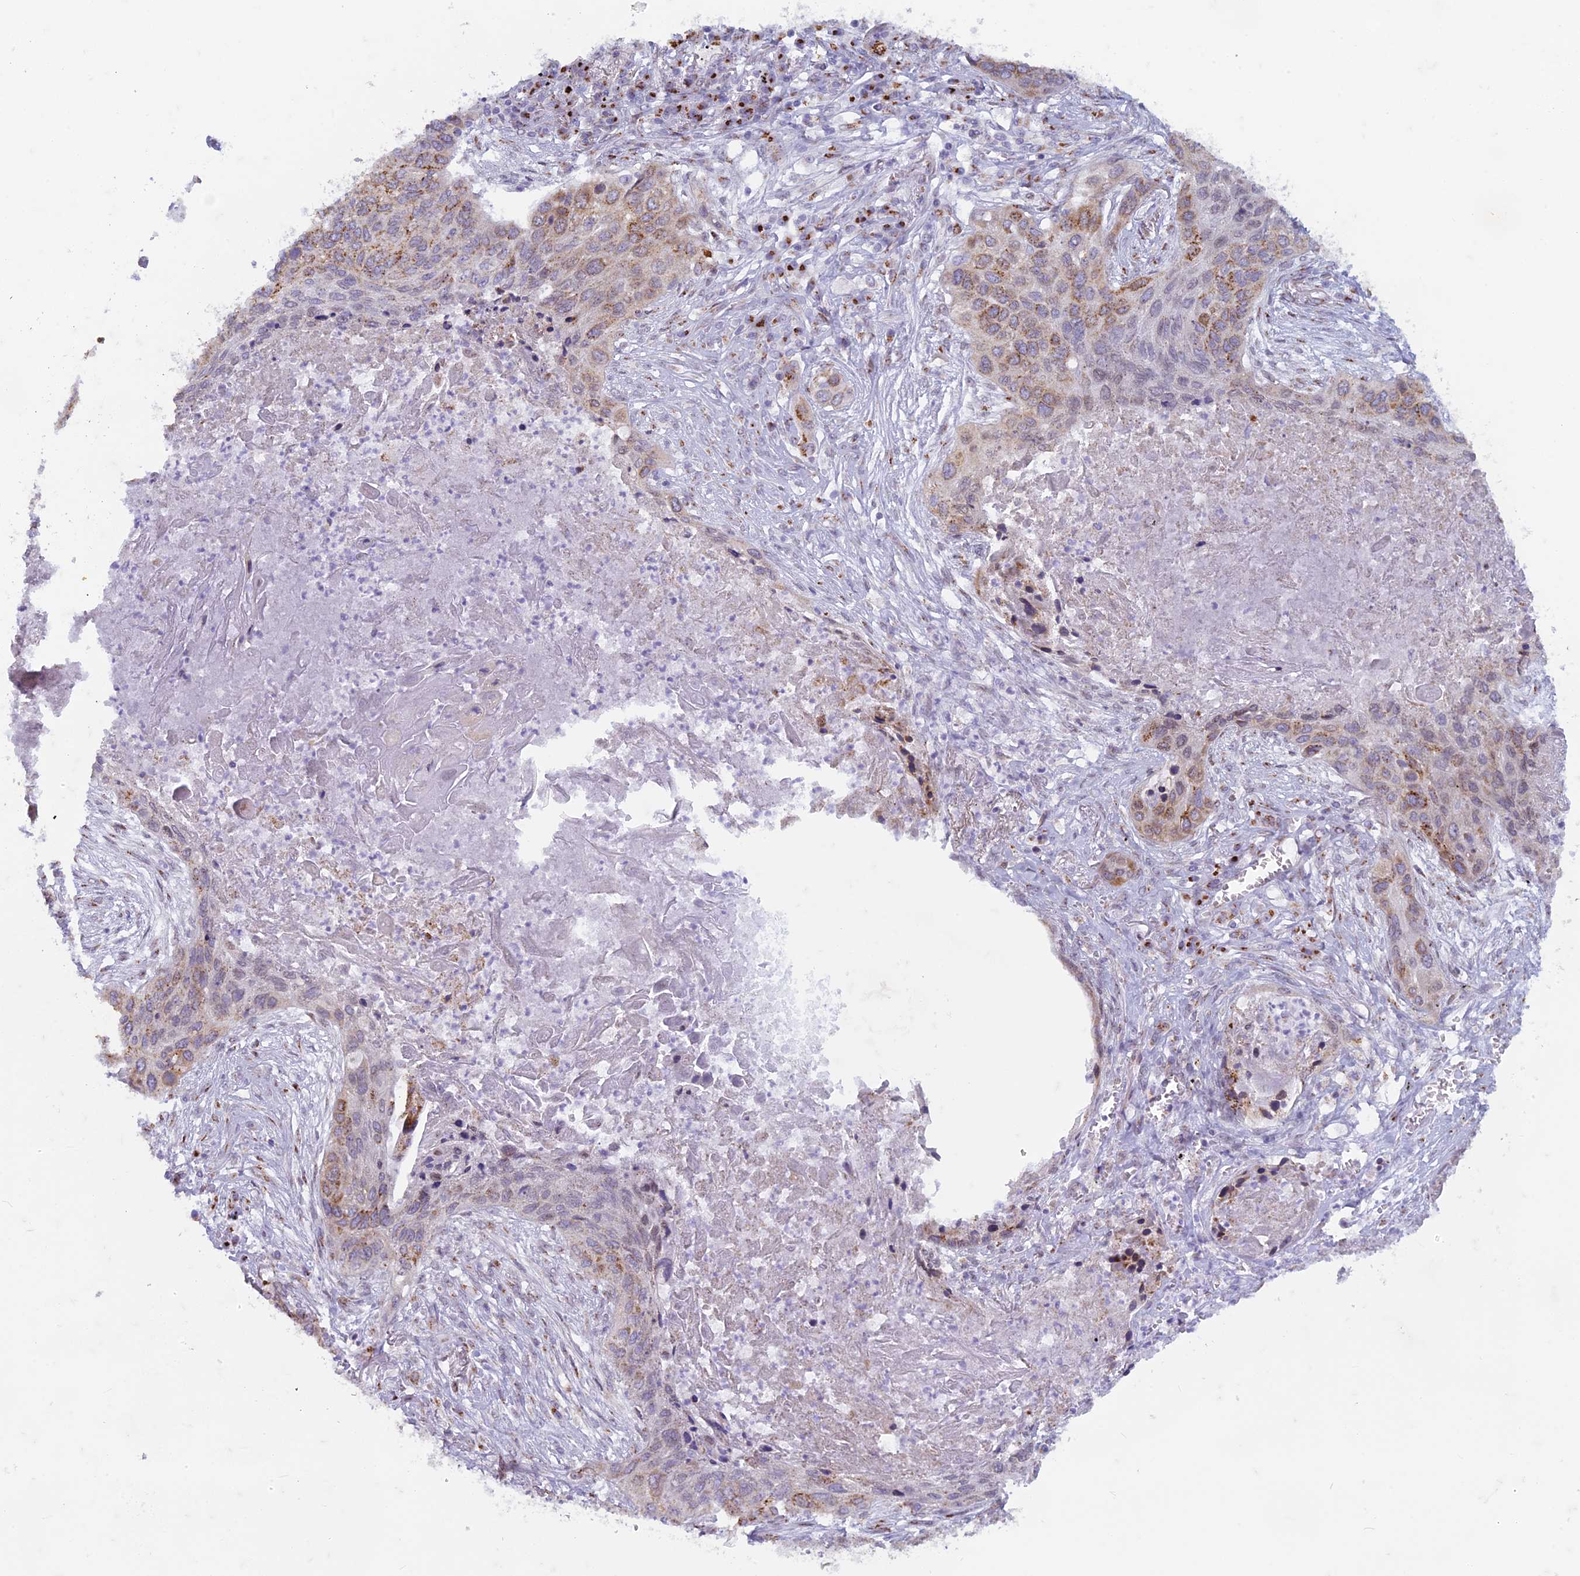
{"staining": {"intensity": "moderate", "quantity": "25%-75%", "location": "cytoplasmic/membranous"}, "tissue": "lung cancer", "cell_type": "Tumor cells", "image_type": "cancer", "snomed": [{"axis": "morphology", "description": "Squamous cell carcinoma, NOS"}, {"axis": "topography", "description": "Lung"}], "caption": "Protein staining shows moderate cytoplasmic/membranous staining in approximately 25%-75% of tumor cells in lung cancer.", "gene": "FAM3C", "patient": {"sex": "female", "age": 63}}